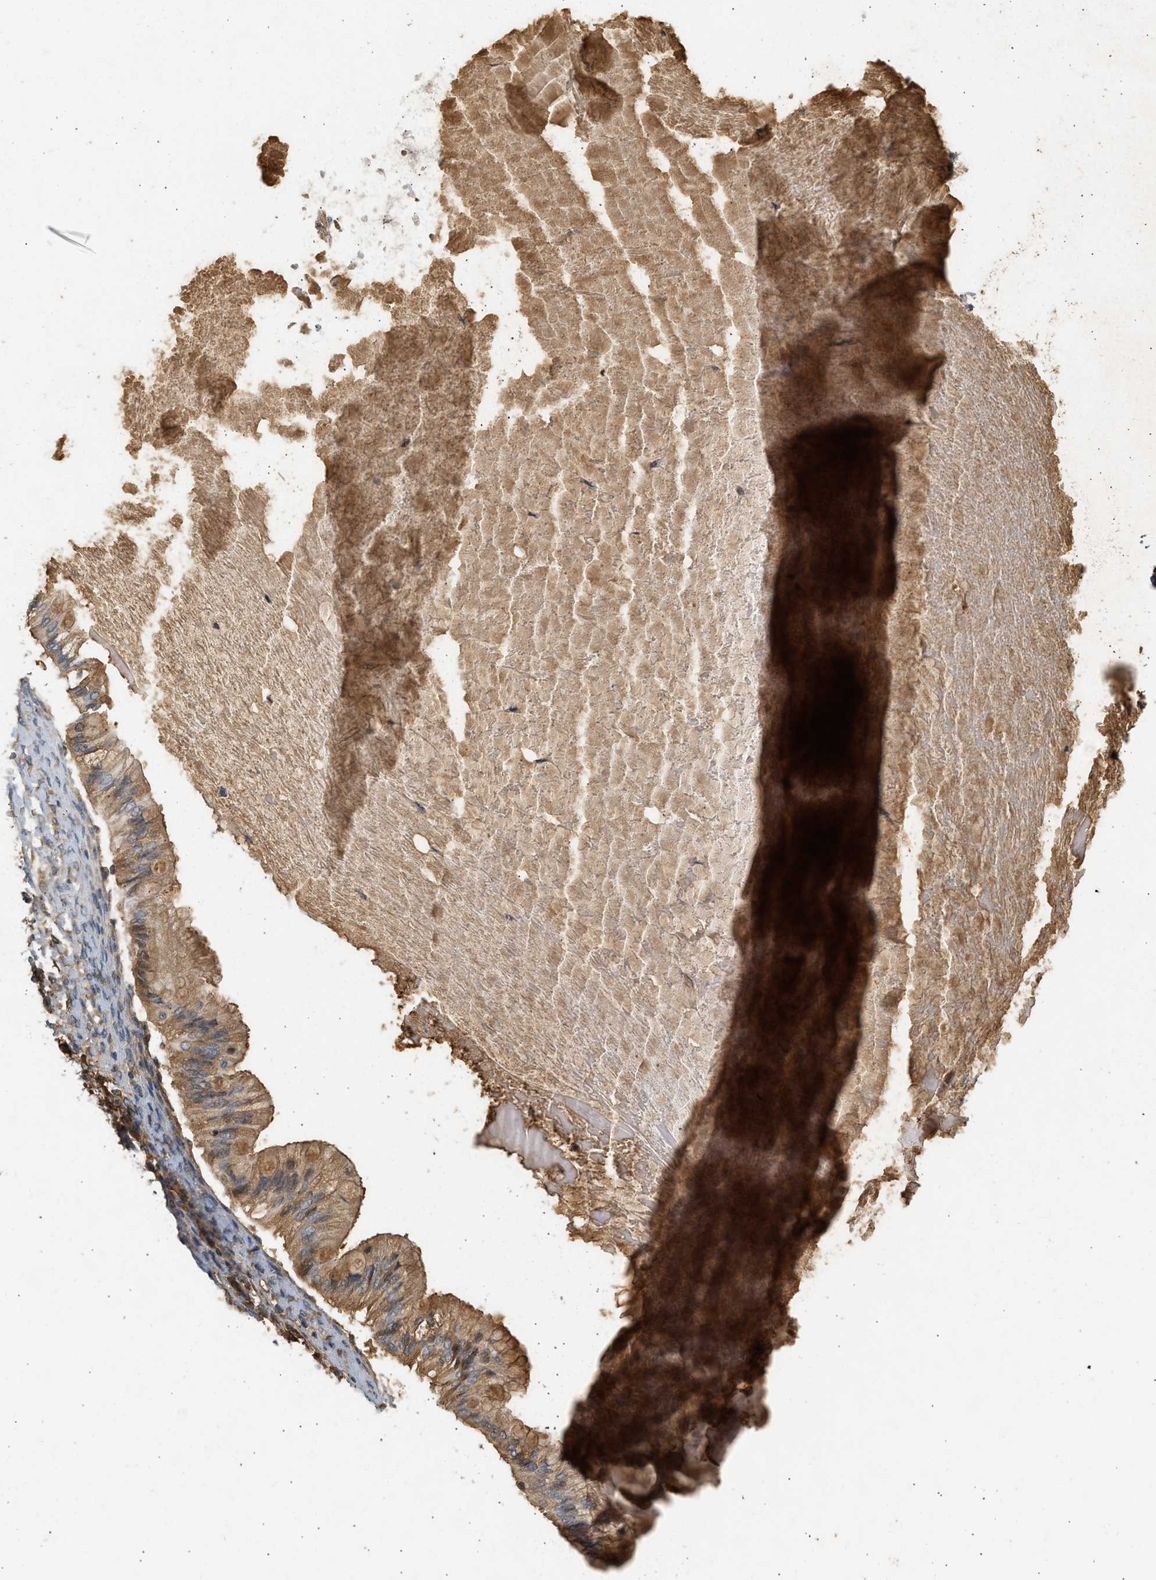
{"staining": {"intensity": "strong", "quantity": "25%-75%", "location": "cytoplasmic/membranous"}, "tissue": "ovarian cancer", "cell_type": "Tumor cells", "image_type": "cancer", "snomed": [{"axis": "morphology", "description": "Cystadenocarcinoma, mucinous, NOS"}, {"axis": "topography", "description": "Ovary"}], "caption": "Brown immunohistochemical staining in ovarian cancer shows strong cytoplasmic/membranous staining in about 25%-75% of tumor cells.", "gene": "F8", "patient": {"sex": "female", "age": 57}}